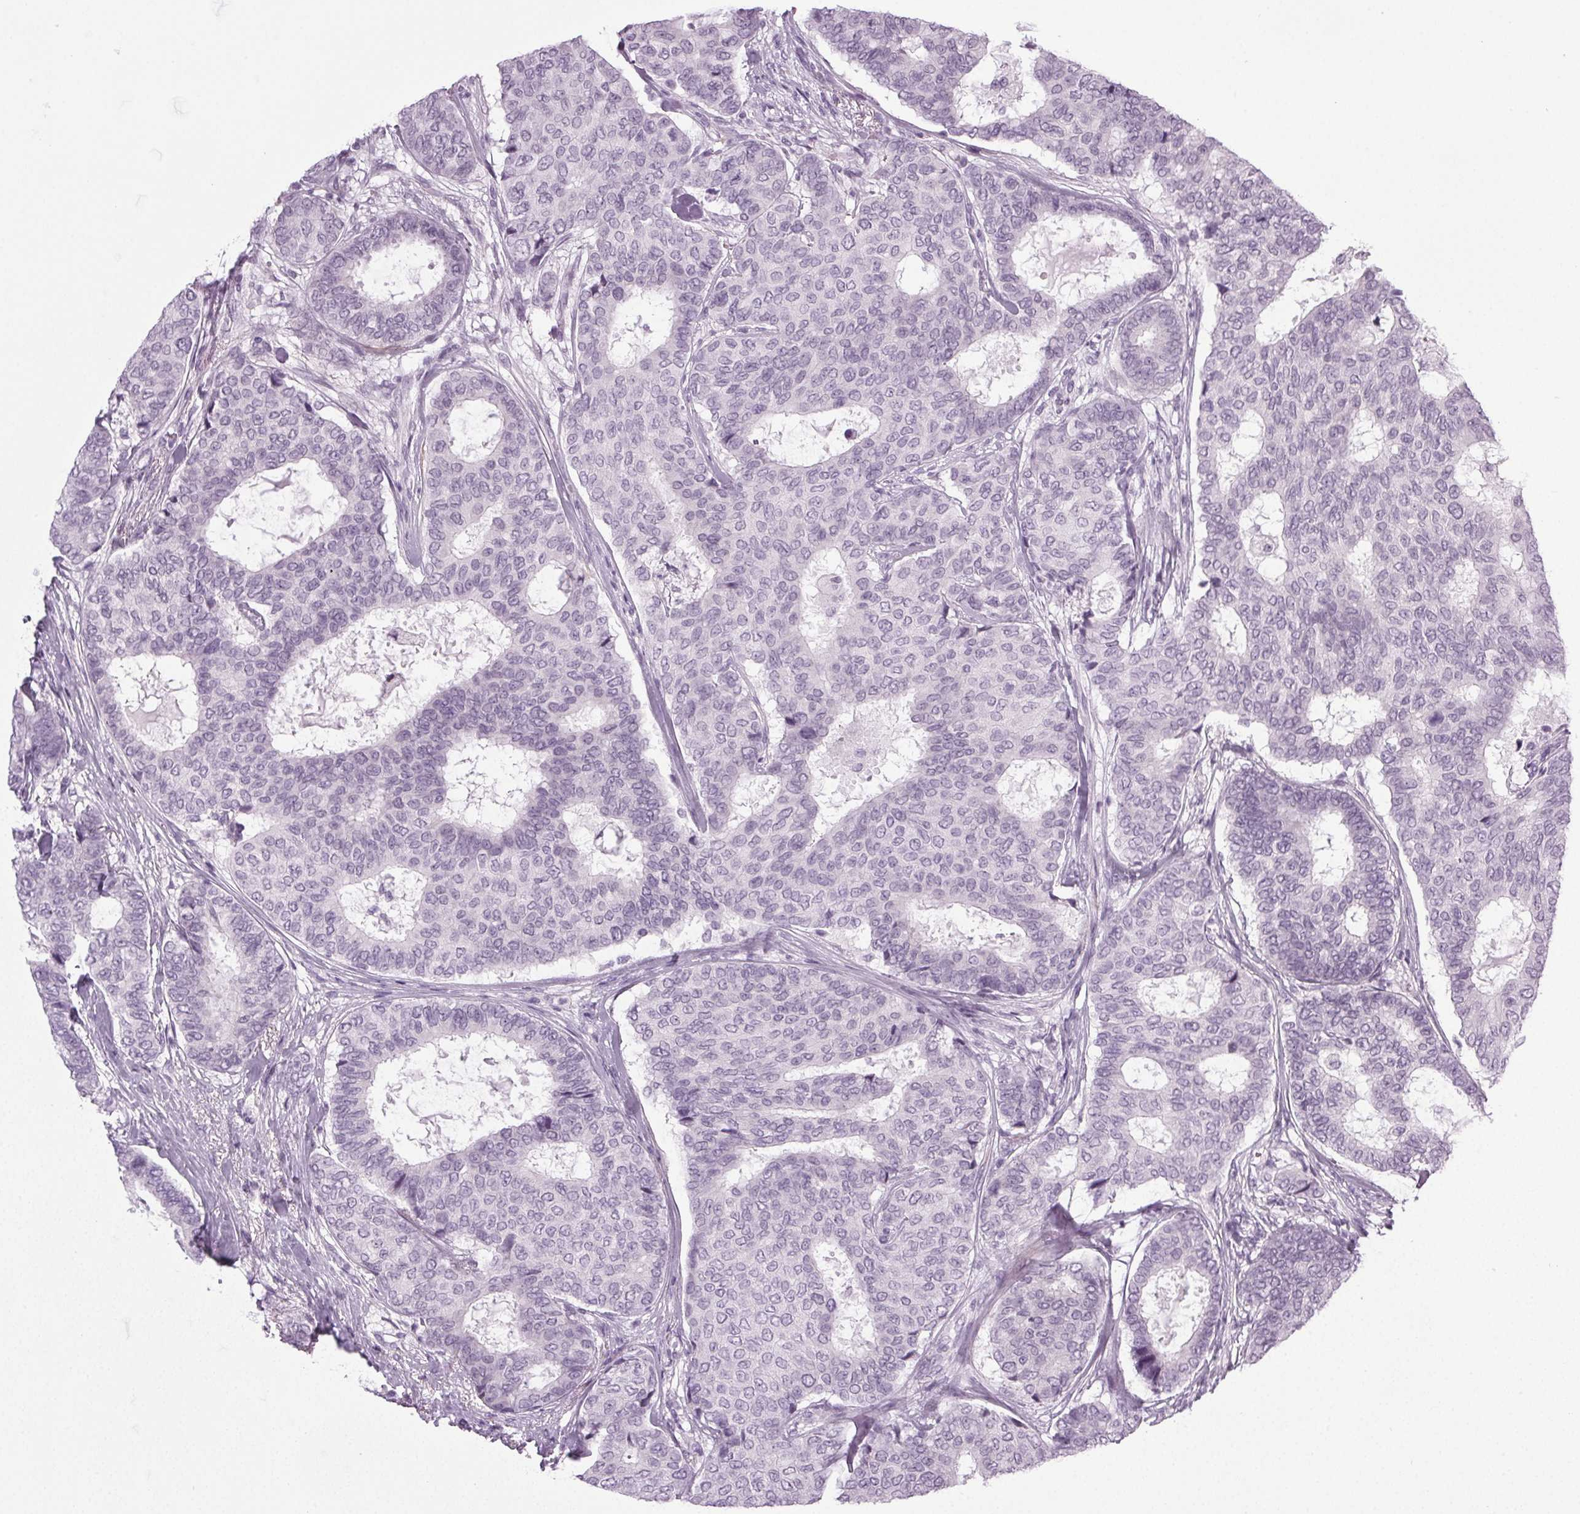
{"staining": {"intensity": "negative", "quantity": "none", "location": "none"}, "tissue": "breast cancer", "cell_type": "Tumor cells", "image_type": "cancer", "snomed": [{"axis": "morphology", "description": "Duct carcinoma"}, {"axis": "topography", "description": "Breast"}], "caption": "DAB (3,3'-diaminobenzidine) immunohistochemical staining of breast cancer shows no significant staining in tumor cells.", "gene": "IGF2BP1", "patient": {"sex": "female", "age": 75}}